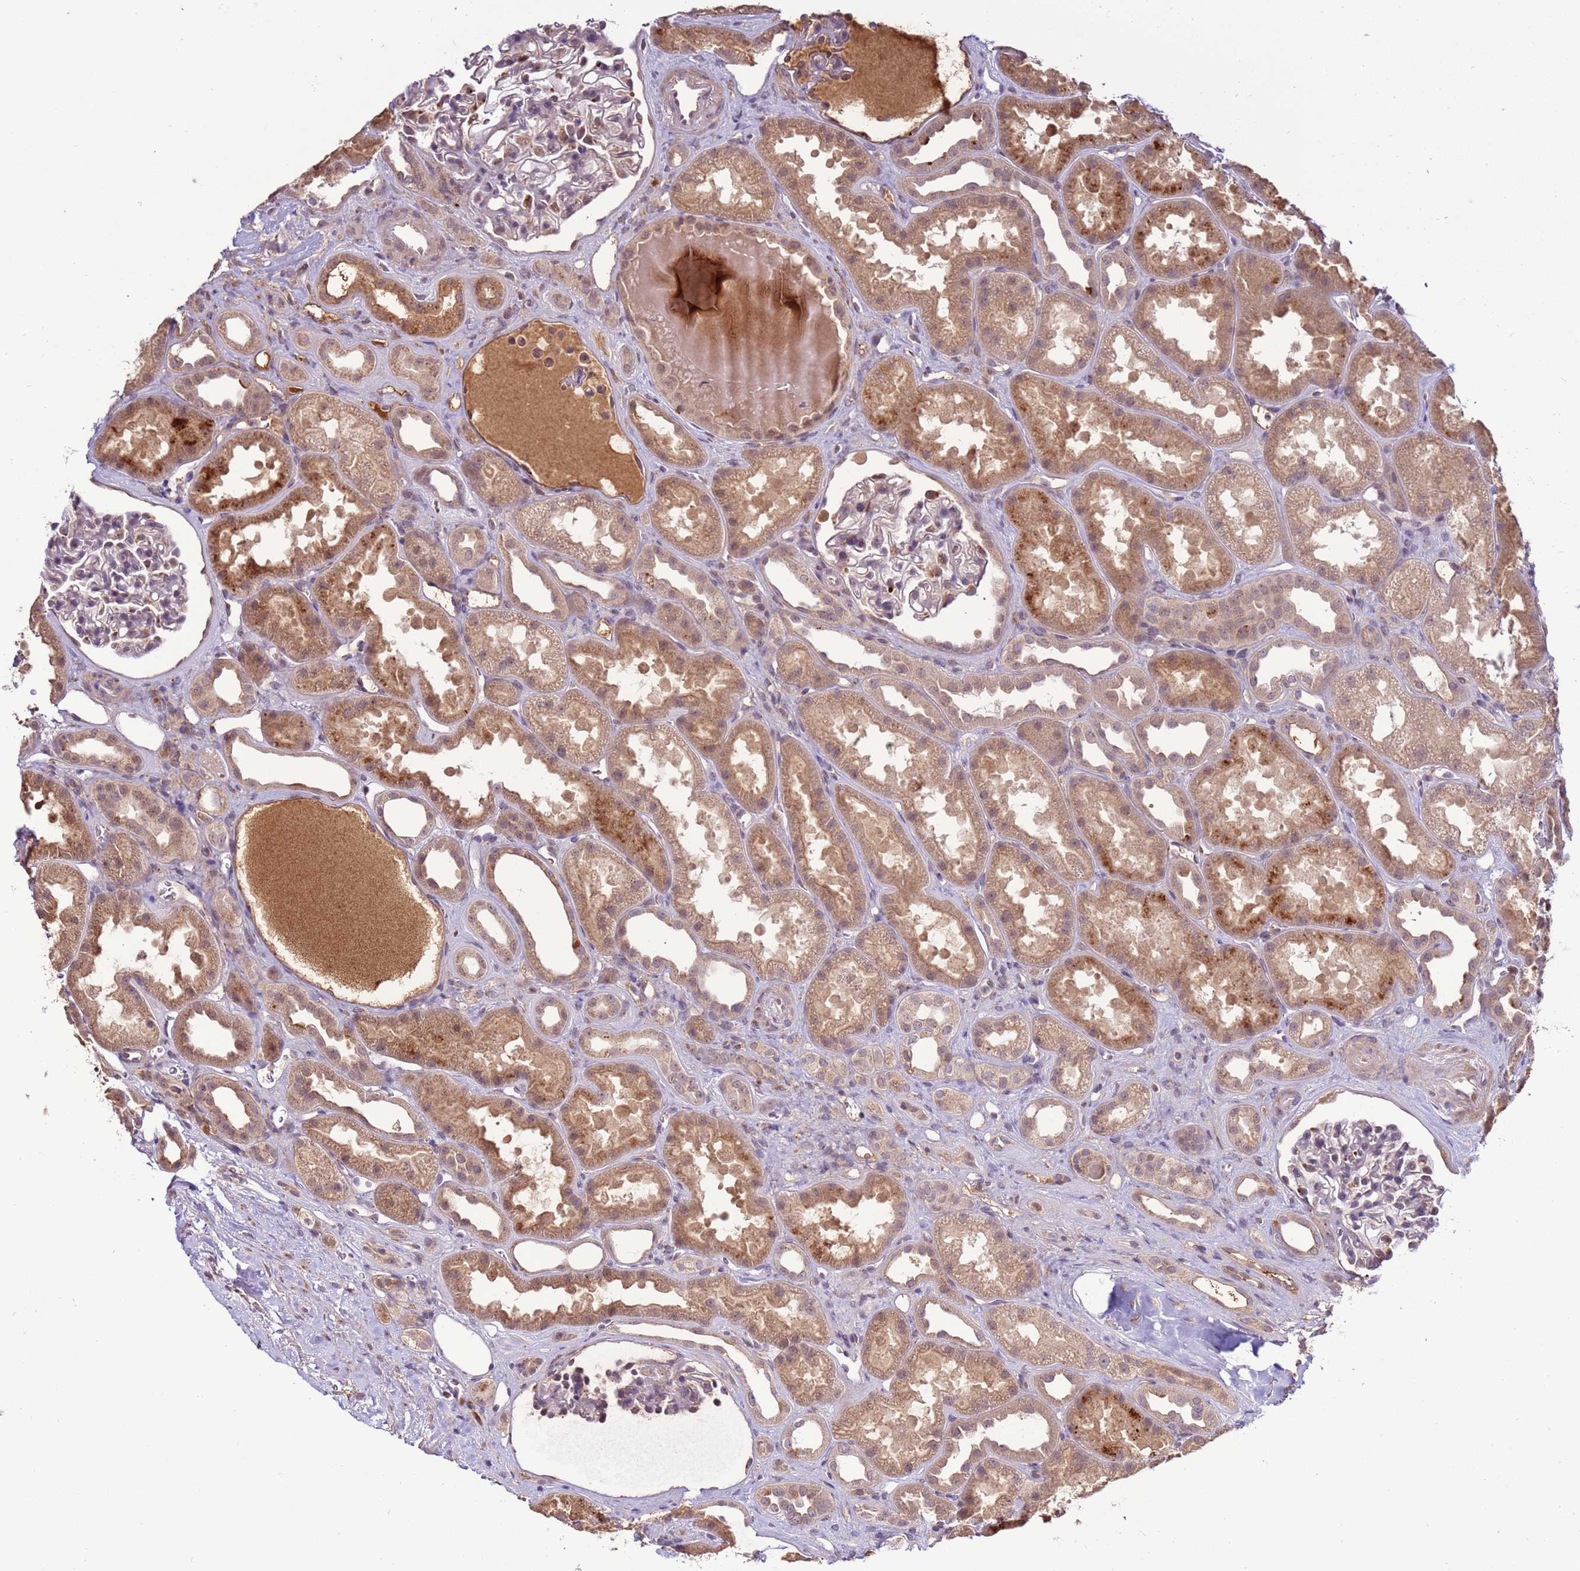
{"staining": {"intensity": "moderate", "quantity": "<25%", "location": "cytoplasmic/membranous"}, "tissue": "kidney", "cell_type": "Cells in glomeruli", "image_type": "normal", "snomed": [{"axis": "morphology", "description": "Normal tissue, NOS"}, {"axis": "topography", "description": "Kidney"}], "caption": "The photomicrograph displays staining of unremarkable kidney, revealing moderate cytoplasmic/membranous protein expression (brown color) within cells in glomeruli.", "gene": "ZNF624", "patient": {"sex": "male", "age": 61}}